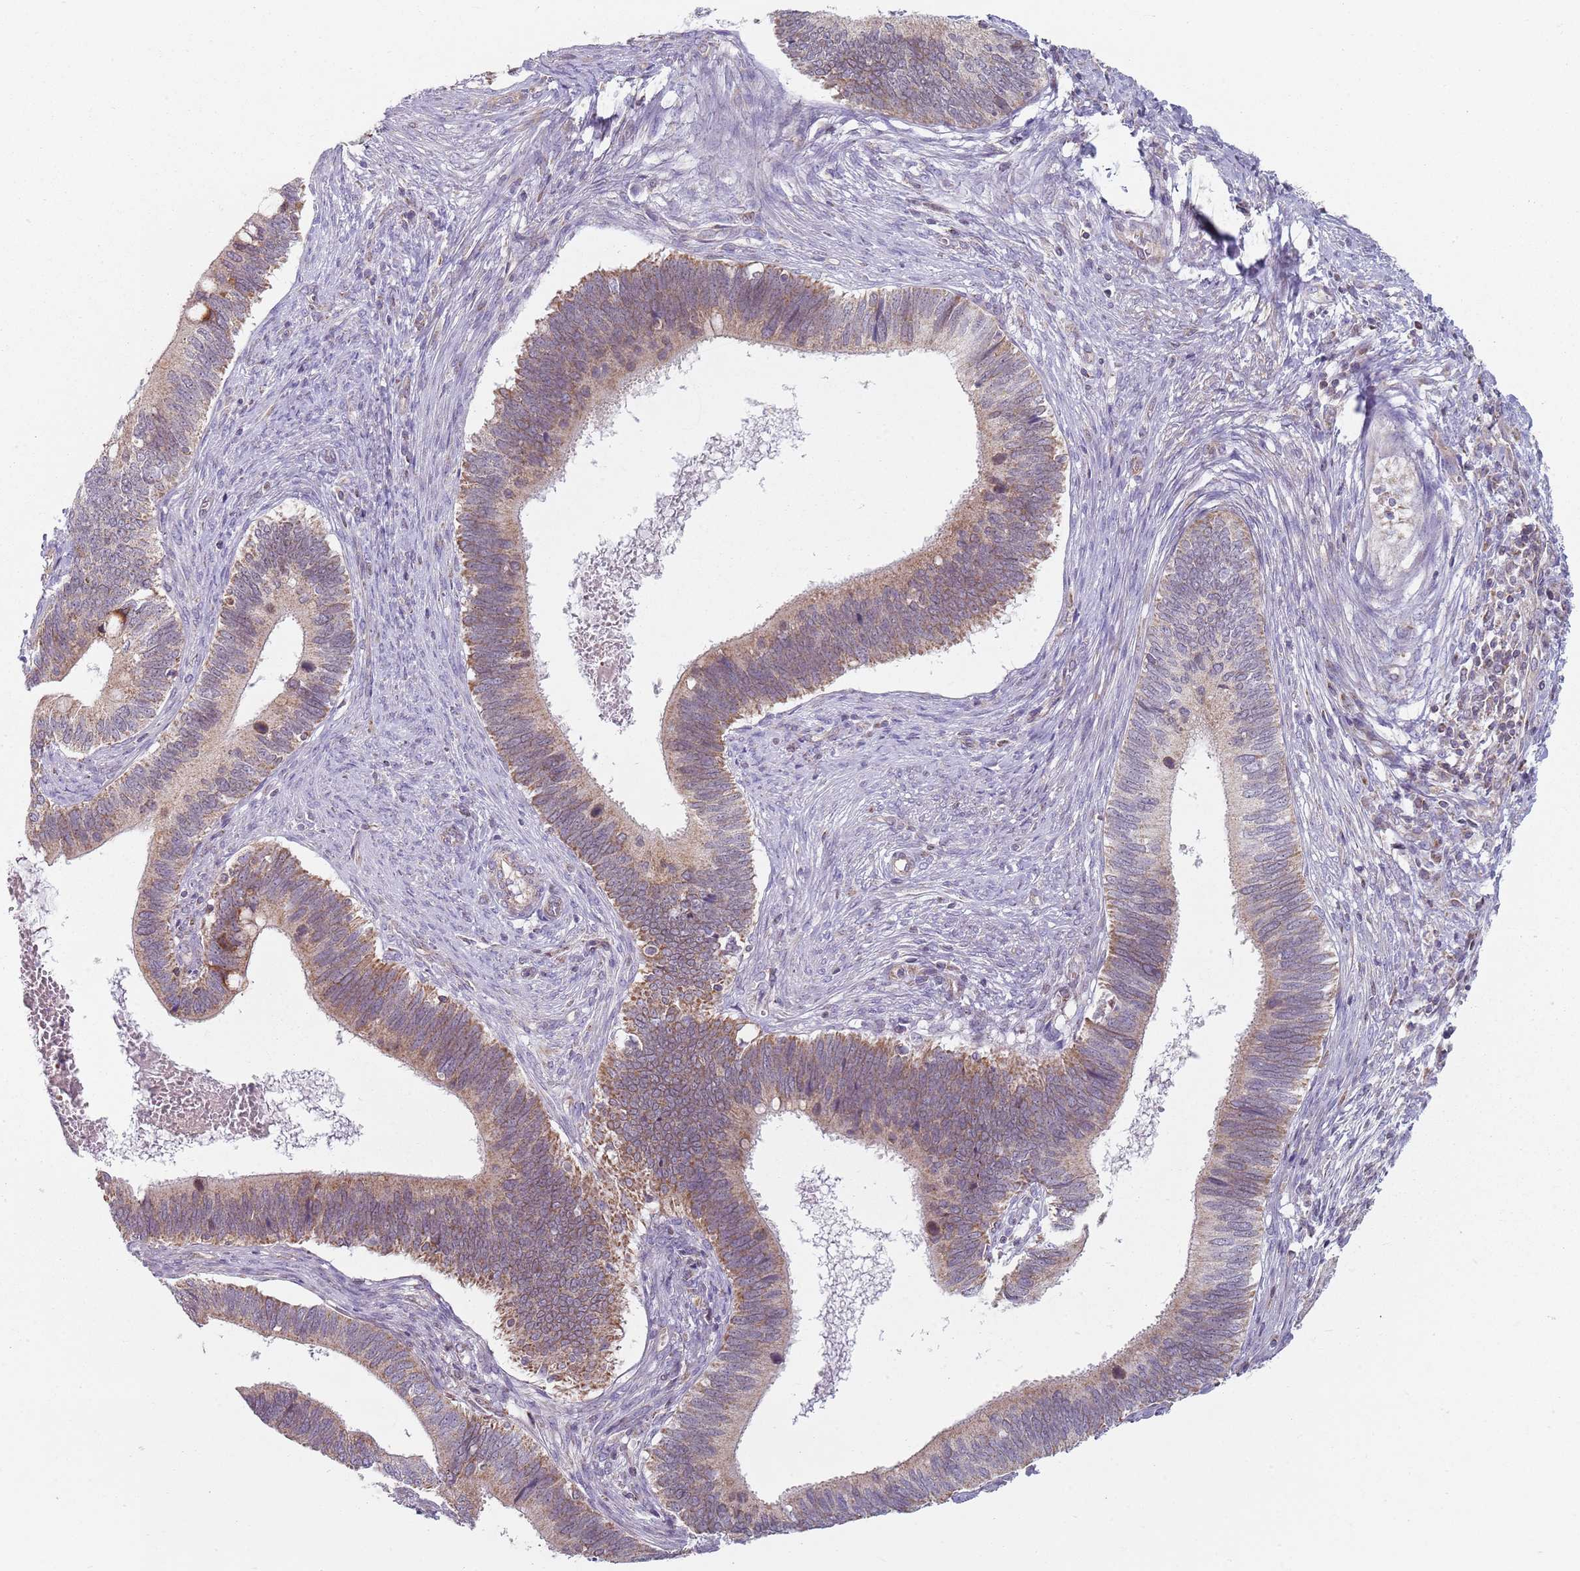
{"staining": {"intensity": "moderate", "quantity": "25%-75%", "location": "cytoplasmic/membranous"}, "tissue": "cervical cancer", "cell_type": "Tumor cells", "image_type": "cancer", "snomed": [{"axis": "morphology", "description": "Adenocarcinoma, NOS"}, {"axis": "topography", "description": "Cervix"}], "caption": "This image reveals immunohistochemistry staining of human adenocarcinoma (cervical), with medium moderate cytoplasmic/membranous expression in about 25%-75% of tumor cells.", "gene": "GAS8", "patient": {"sex": "female", "age": 42}}